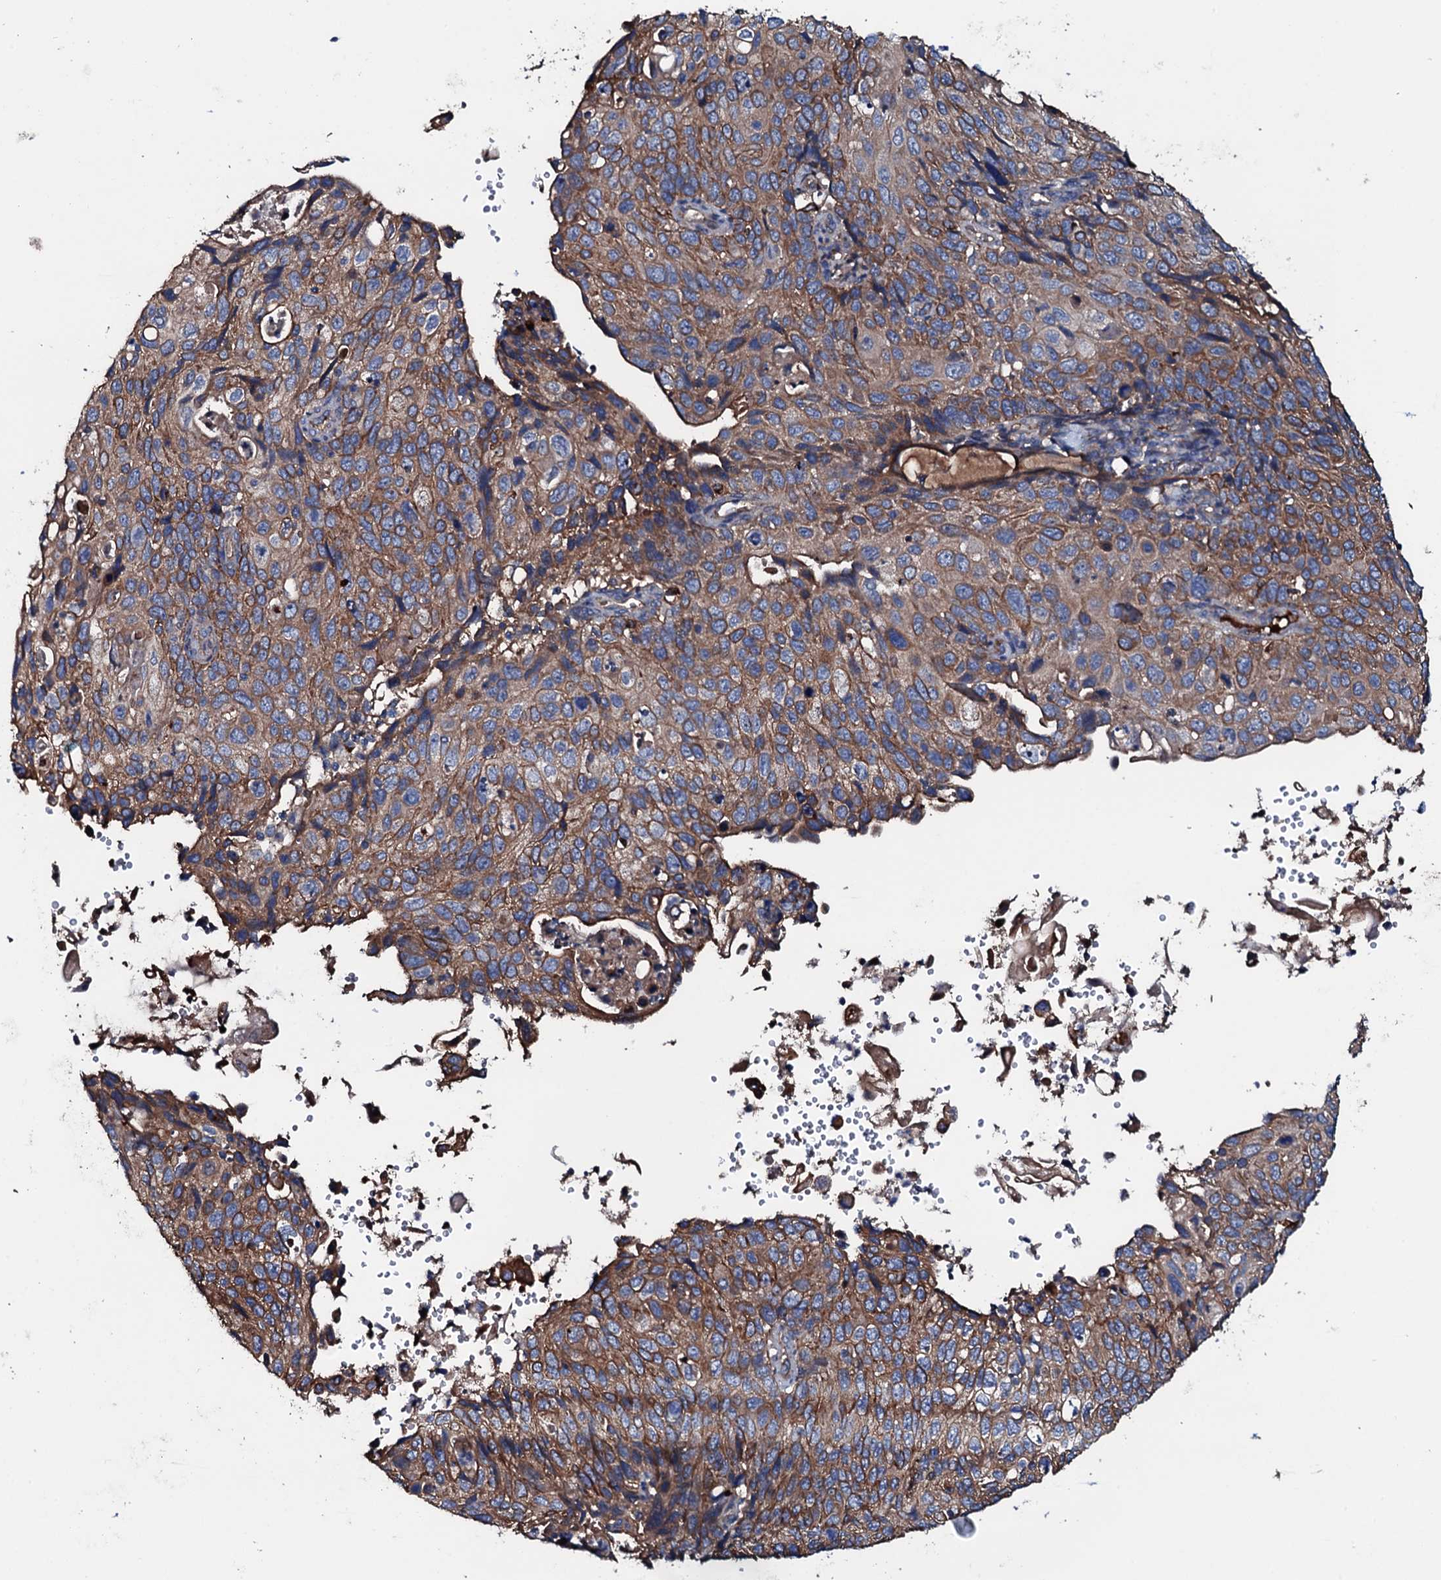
{"staining": {"intensity": "moderate", "quantity": ">75%", "location": "cytoplasmic/membranous"}, "tissue": "cervical cancer", "cell_type": "Tumor cells", "image_type": "cancer", "snomed": [{"axis": "morphology", "description": "Squamous cell carcinoma, NOS"}, {"axis": "topography", "description": "Cervix"}], "caption": "A photomicrograph of human cervical squamous cell carcinoma stained for a protein demonstrates moderate cytoplasmic/membranous brown staining in tumor cells. (DAB IHC with brightfield microscopy, high magnification).", "gene": "NEK1", "patient": {"sex": "female", "age": 70}}